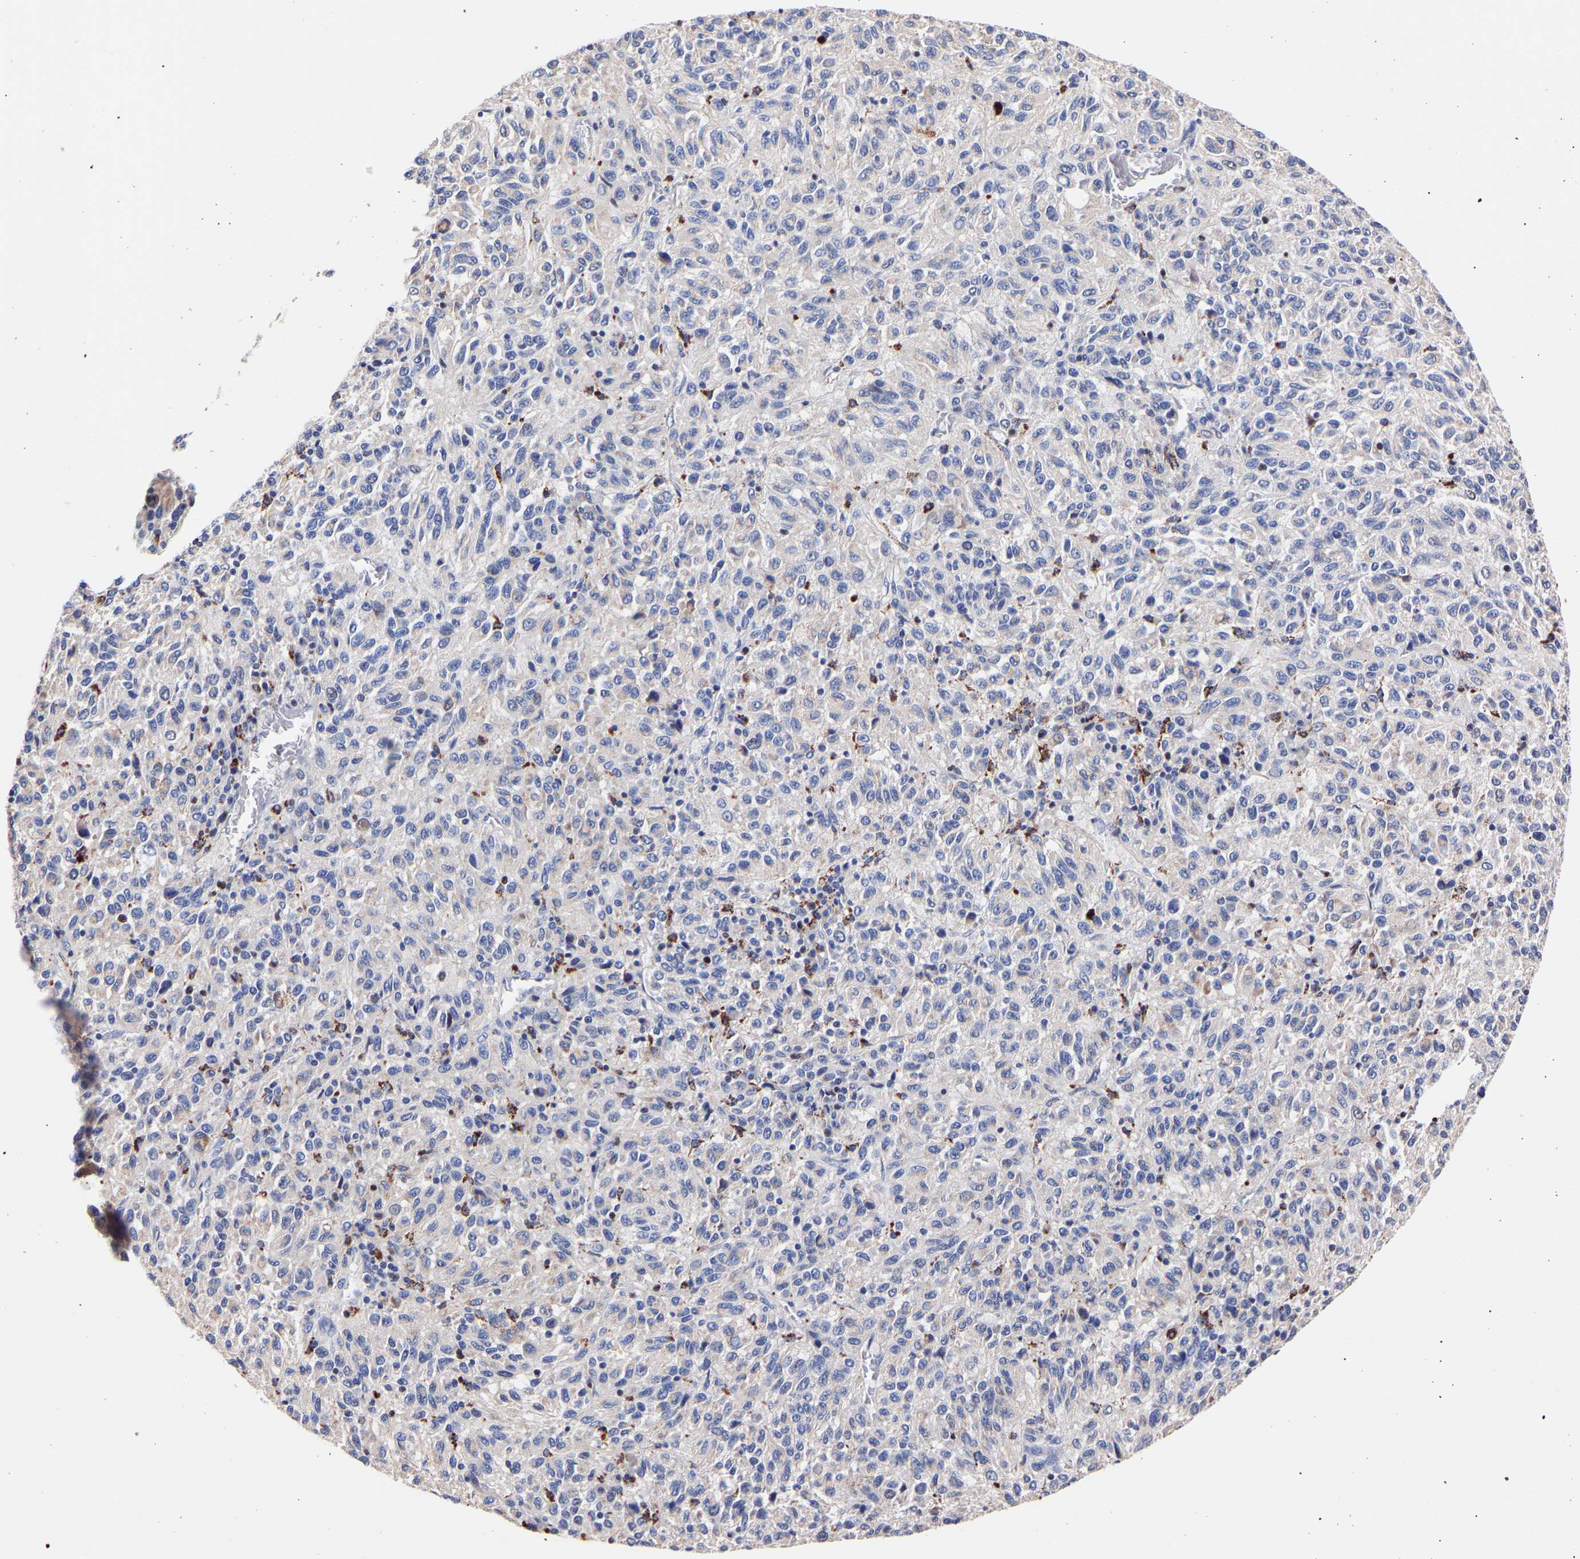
{"staining": {"intensity": "negative", "quantity": "none", "location": "none"}, "tissue": "melanoma", "cell_type": "Tumor cells", "image_type": "cancer", "snomed": [{"axis": "morphology", "description": "Malignant melanoma, Metastatic site"}, {"axis": "topography", "description": "Lung"}], "caption": "Malignant melanoma (metastatic site) stained for a protein using immunohistochemistry (IHC) displays no positivity tumor cells.", "gene": "SEM1", "patient": {"sex": "male", "age": 64}}